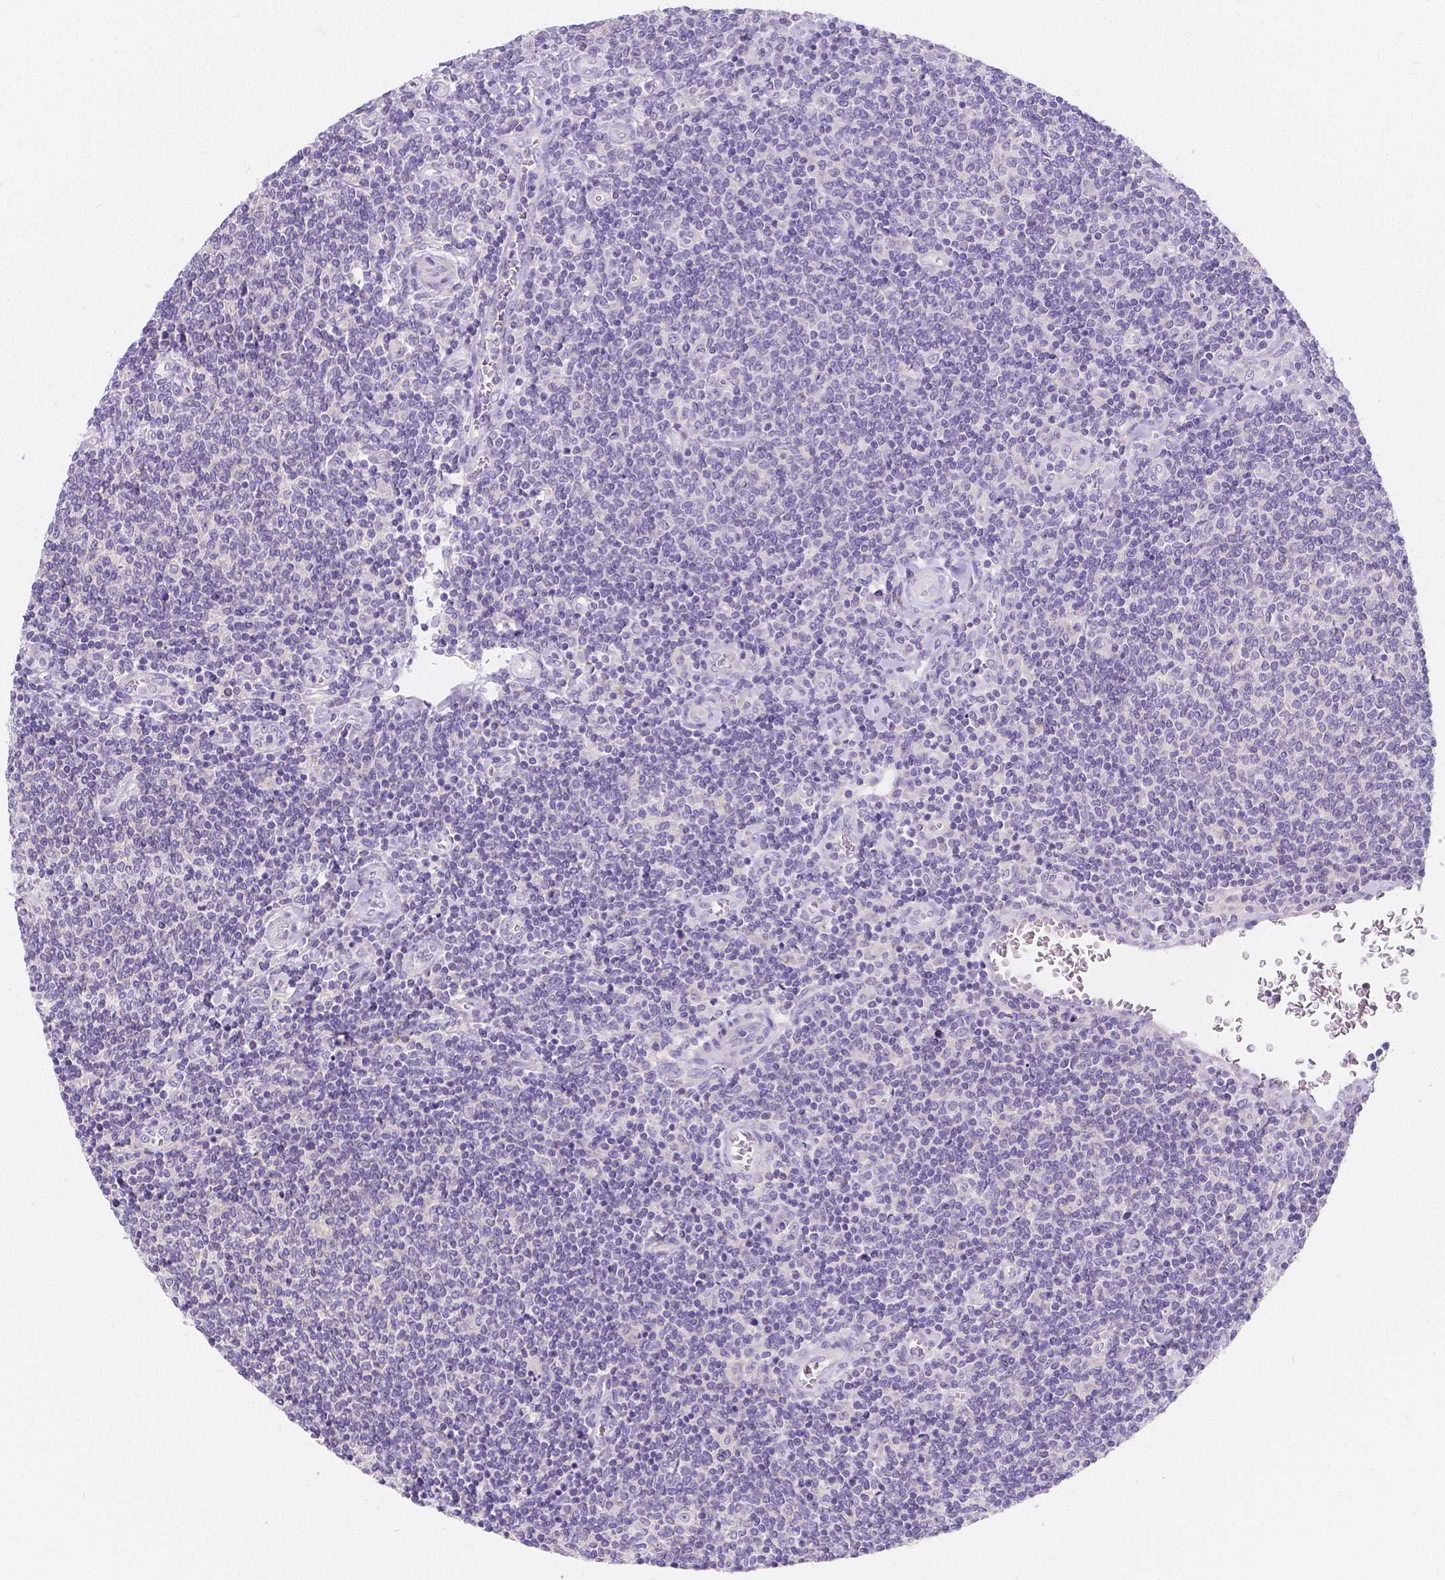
{"staining": {"intensity": "negative", "quantity": "none", "location": "none"}, "tissue": "lymphoma", "cell_type": "Tumor cells", "image_type": "cancer", "snomed": [{"axis": "morphology", "description": "Malignant lymphoma, non-Hodgkin's type, Low grade"}, {"axis": "topography", "description": "Lymph node"}], "caption": "Tumor cells are negative for brown protein staining in lymphoma.", "gene": "RNF186", "patient": {"sex": "male", "age": 52}}